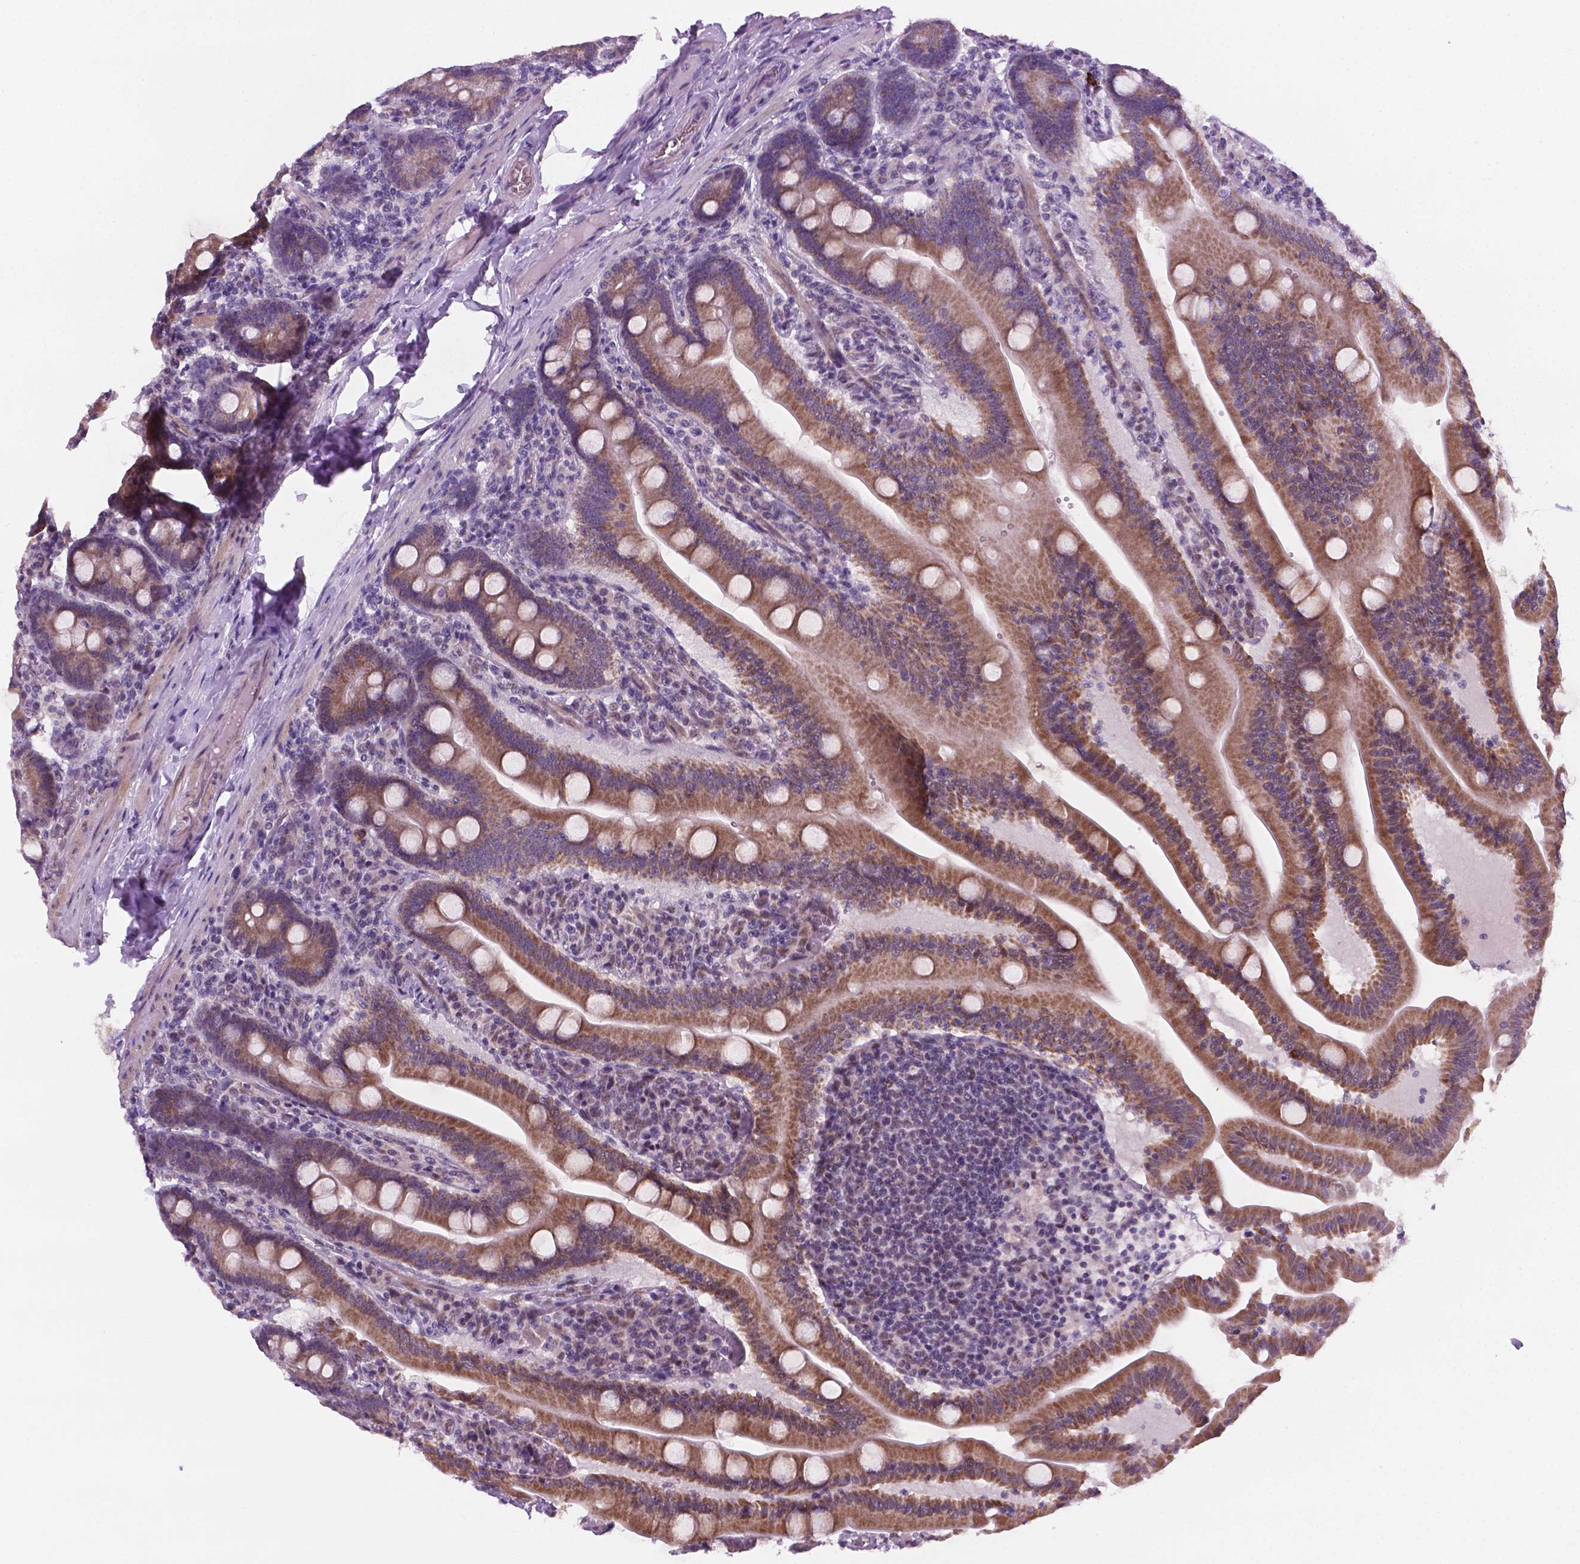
{"staining": {"intensity": "moderate", "quantity": ">75%", "location": "cytoplasmic/membranous"}, "tissue": "small intestine", "cell_type": "Glandular cells", "image_type": "normal", "snomed": [{"axis": "morphology", "description": "Normal tissue, NOS"}, {"axis": "topography", "description": "Small intestine"}], "caption": "A micrograph showing moderate cytoplasmic/membranous expression in approximately >75% of glandular cells in unremarkable small intestine, as visualized by brown immunohistochemical staining.", "gene": "C18orf21", "patient": {"sex": "male", "age": 37}}